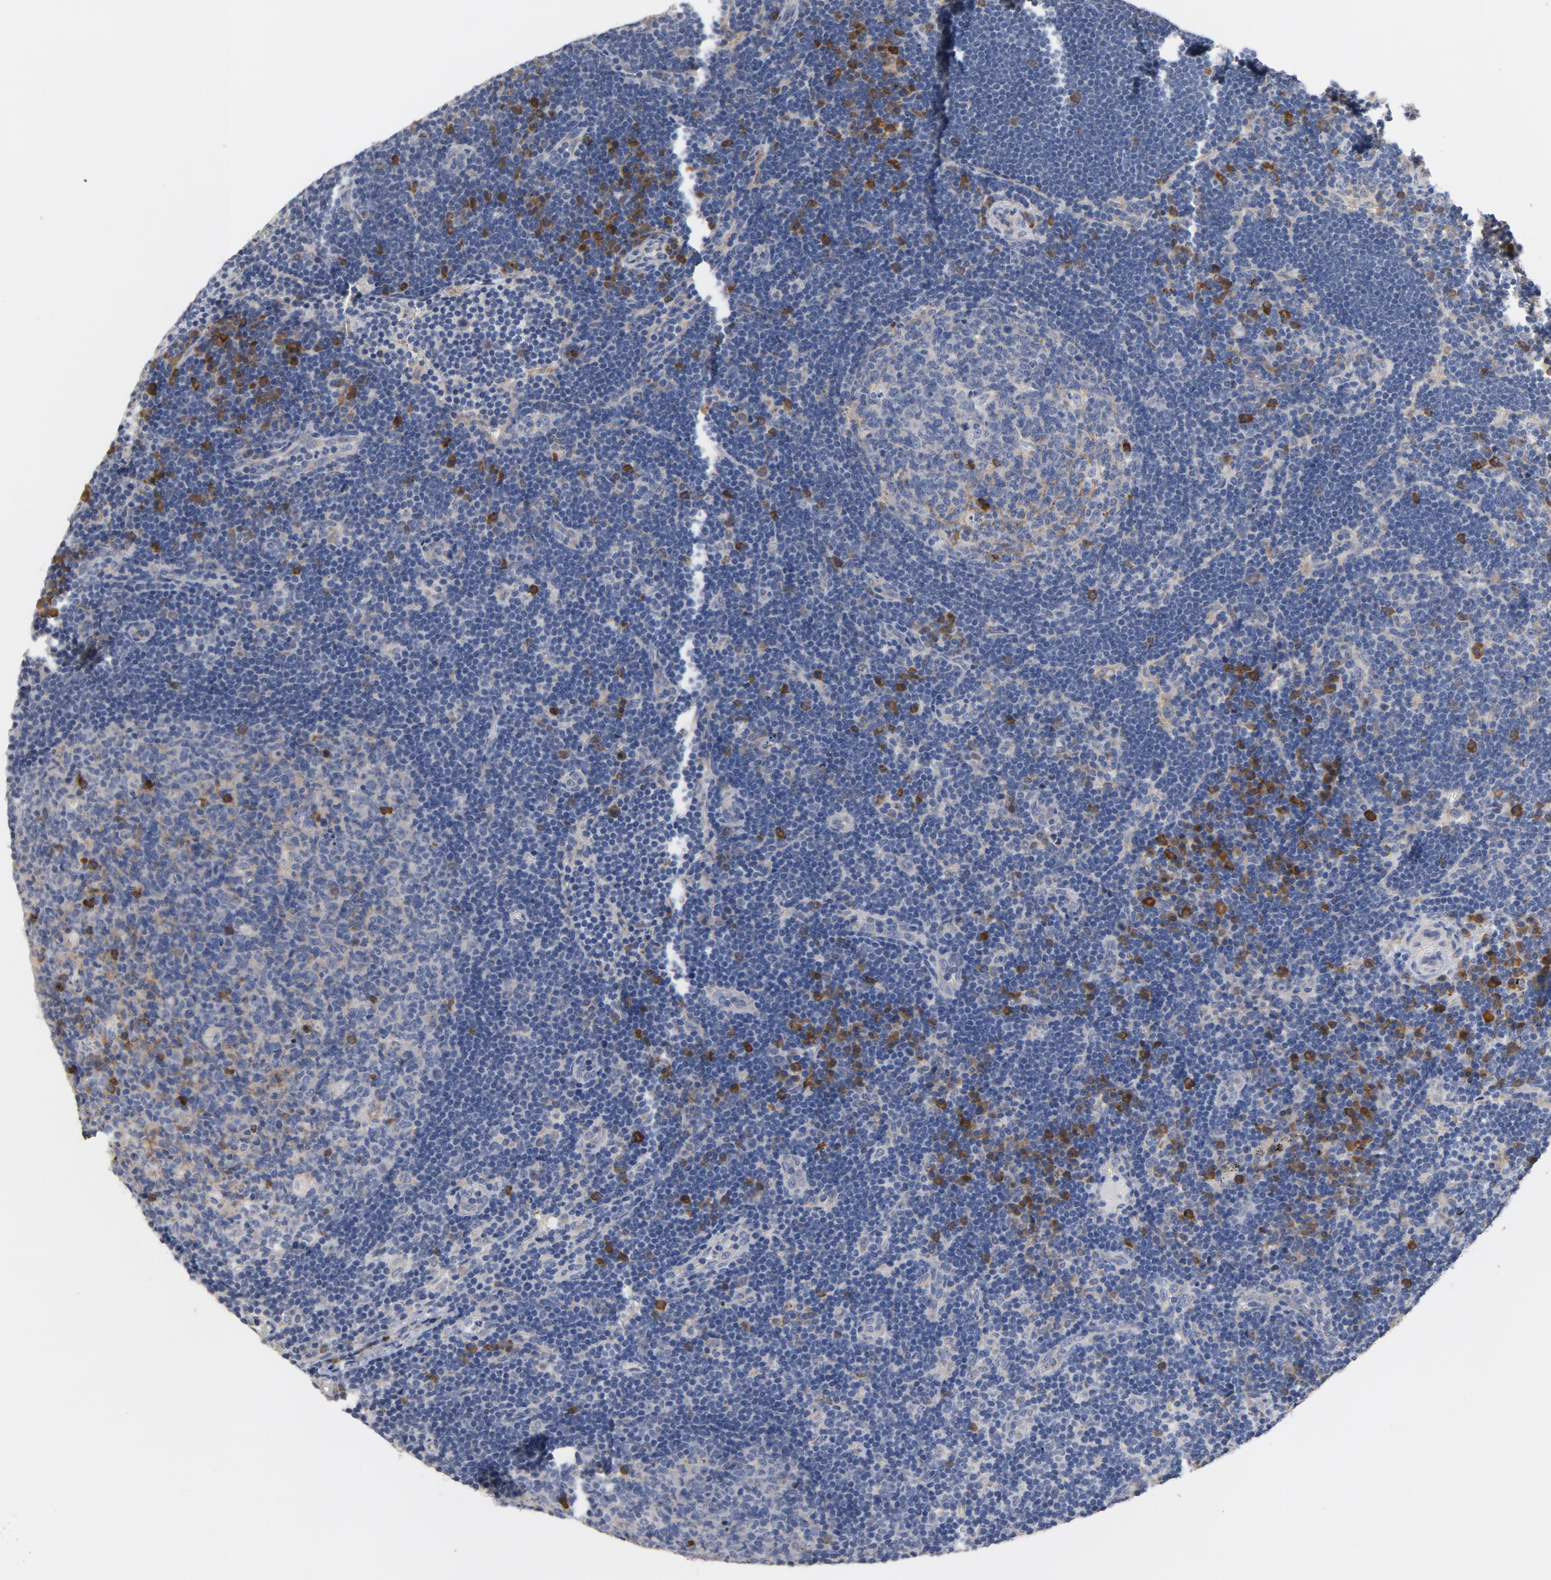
{"staining": {"intensity": "strong", "quantity": "<25%", "location": "cytoplasmic/membranous"}, "tissue": "lymph node", "cell_type": "Germinal center cells", "image_type": "normal", "snomed": [{"axis": "morphology", "description": "Normal tissue, NOS"}, {"axis": "morphology", "description": "Squamous cell carcinoma, metastatic, NOS"}, {"axis": "topography", "description": "Lymph node"}], "caption": "Protein expression analysis of unremarkable lymph node exhibits strong cytoplasmic/membranous staining in approximately <25% of germinal center cells. Immunohistochemistry stains the protein of interest in brown and the nuclei are stained blue.", "gene": "TLR4", "patient": {"sex": "female", "age": 53}}